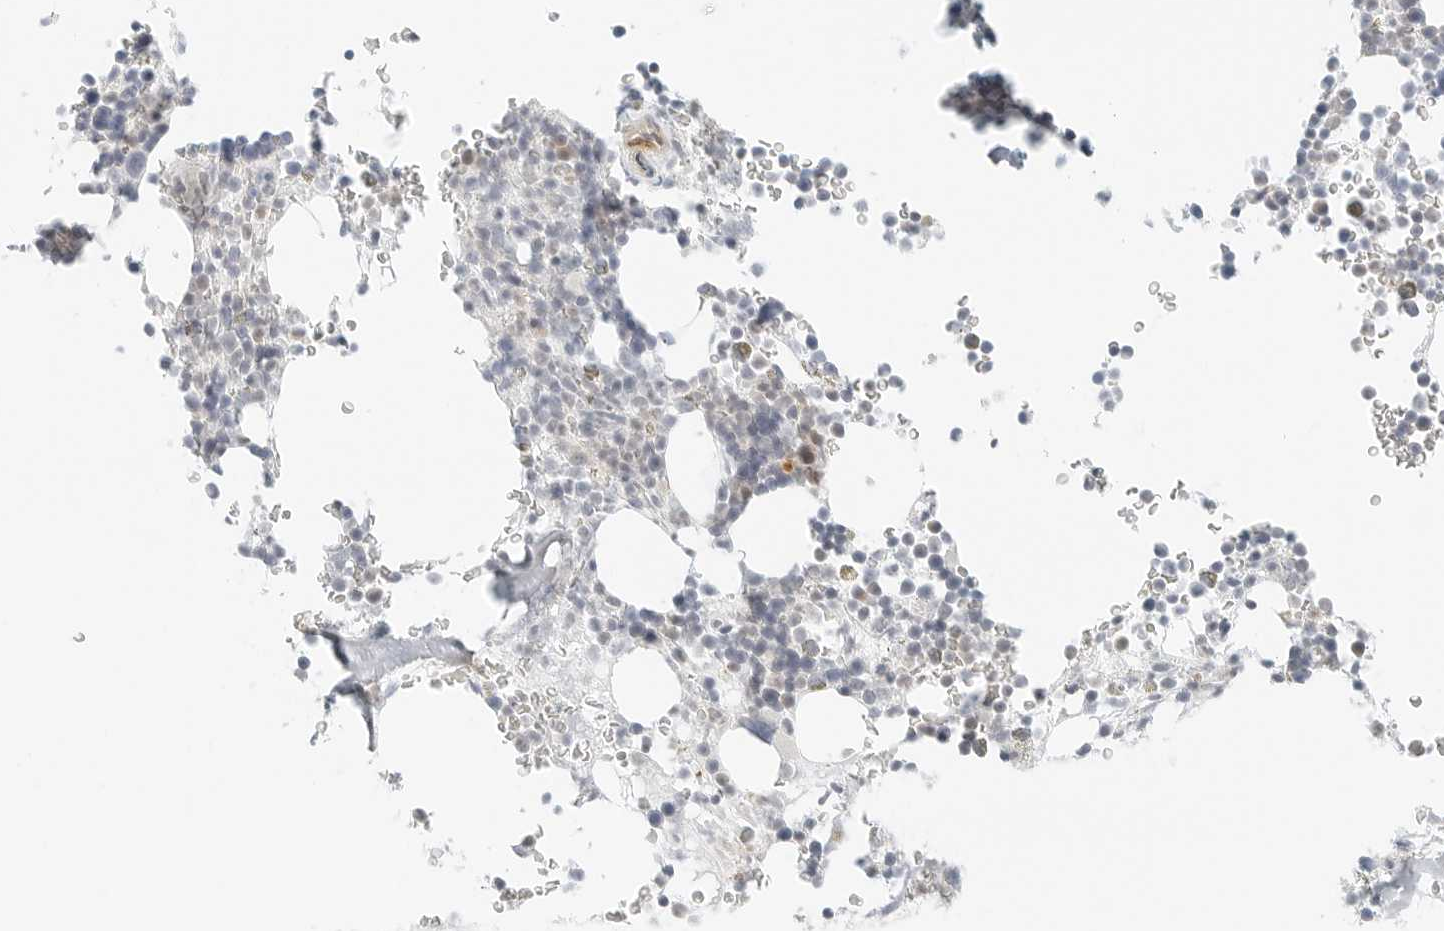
{"staining": {"intensity": "moderate", "quantity": "<25%", "location": "cytoplasmic/membranous"}, "tissue": "bone marrow", "cell_type": "Hematopoietic cells", "image_type": "normal", "snomed": [{"axis": "morphology", "description": "Normal tissue, NOS"}, {"axis": "topography", "description": "Bone marrow"}], "caption": "Unremarkable bone marrow was stained to show a protein in brown. There is low levels of moderate cytoplasmic/membranous positivity in about <25% of hematopoietic cells. The staining is performed using DAB (3,3'-diaminobenzidine) brown chromogen to label protein expression. The nuclei are counter-stained blue using hematoxylin.", "gene": "IQCC", "patient": {"sex": "male", "age": 58}}